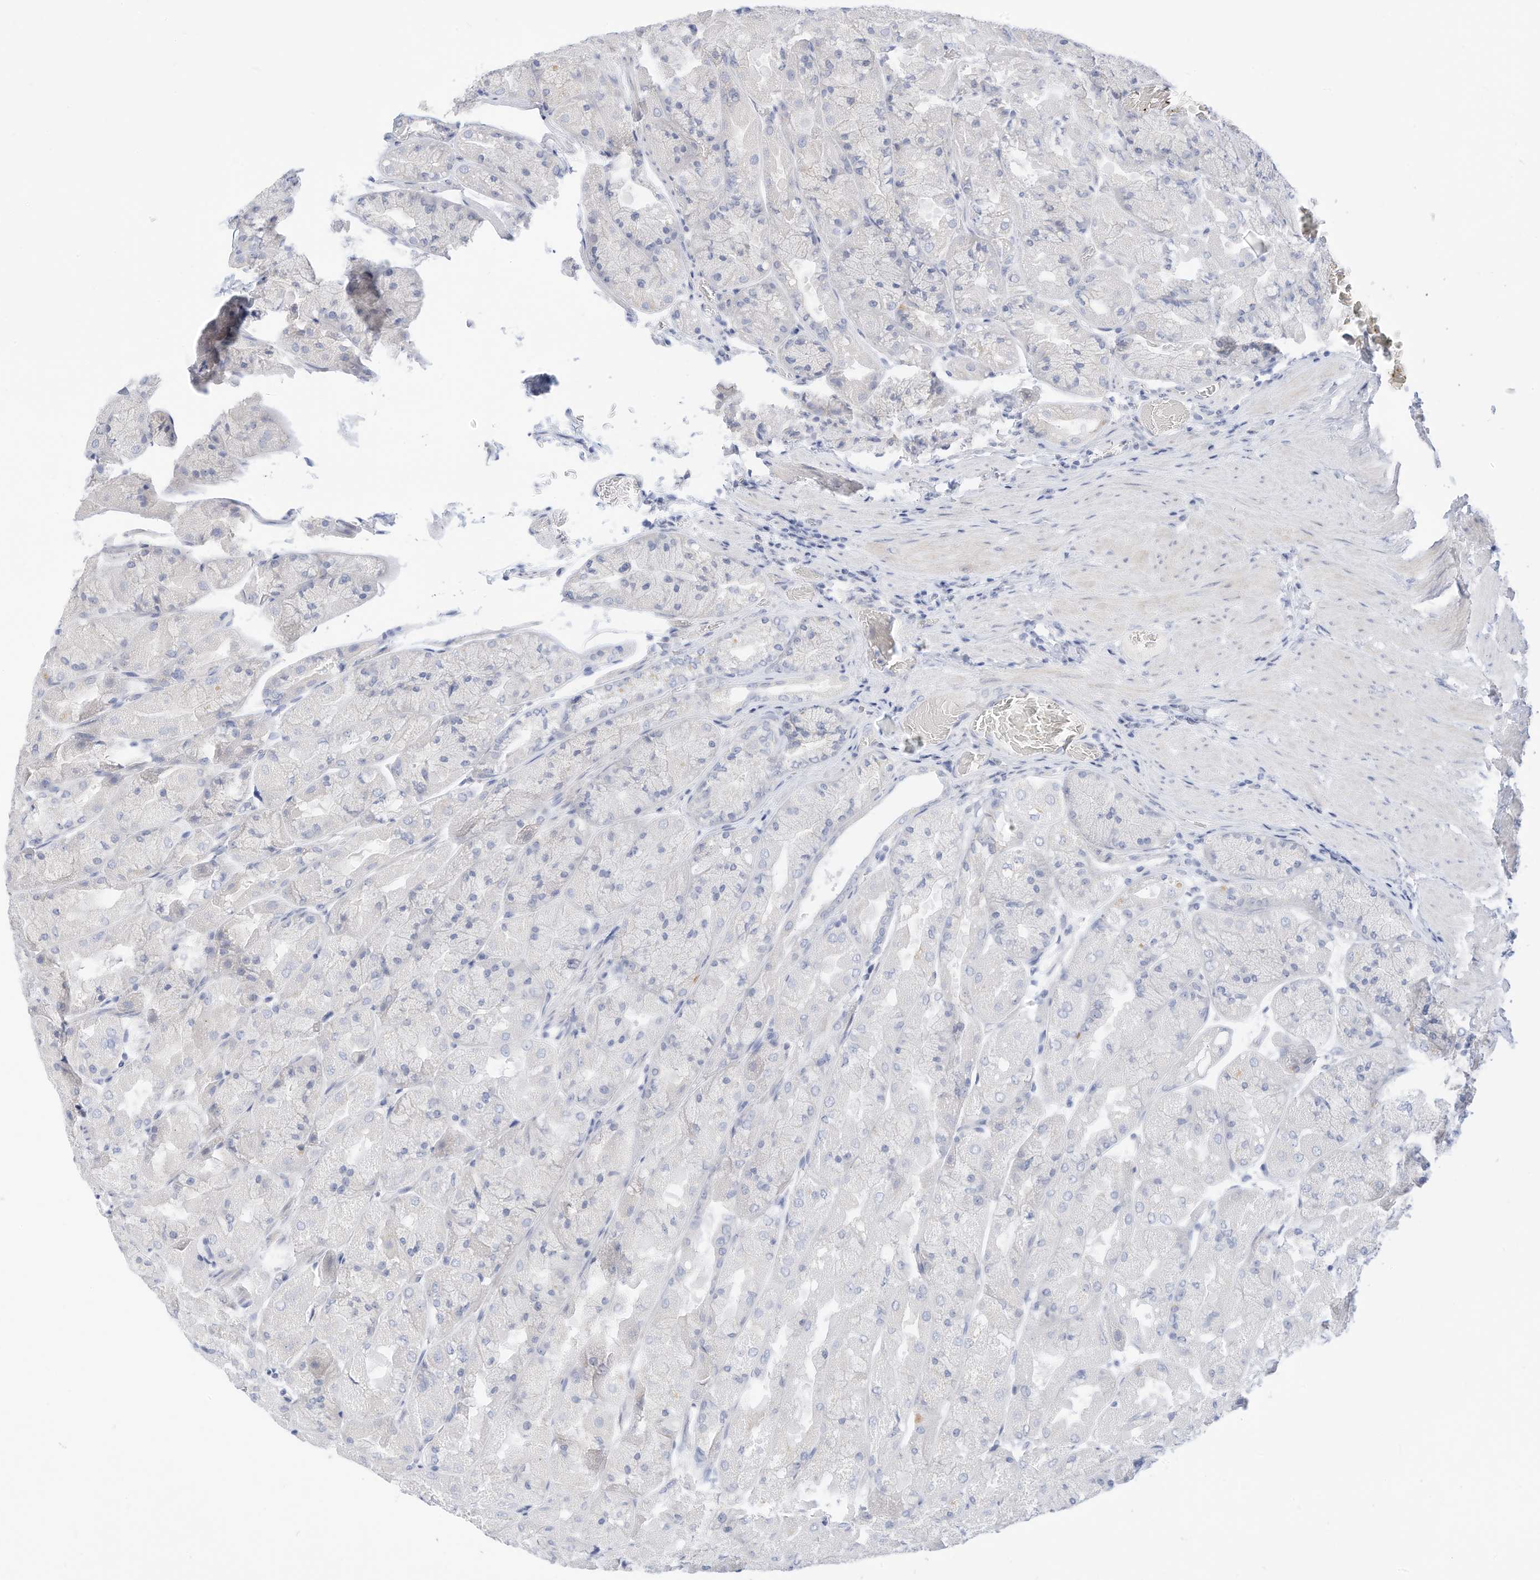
{"staining": {"intensity": "negative", "quantity": "none", "location": "none"}, "tissue": "stomach", "cell_type": "Glandular cells", "image_type": "normal", "snomed": [{"axis": "morphology", "description": "Normal tissue, NOS"}, {"axis": "topography", "description": "Stomach"}], "caption": "The photomicrograph reveals no staining of glandular cells in benign stomach. (Stains: DAB (3,3'-diaminobenzidine) immunohistochemistry (IHC) with hematoxylin counter stain, Microscopy: brightfield microscopy at high magnification).", "gene": "SPOCD1", "patient": {"sex": "female", "age": 61}}